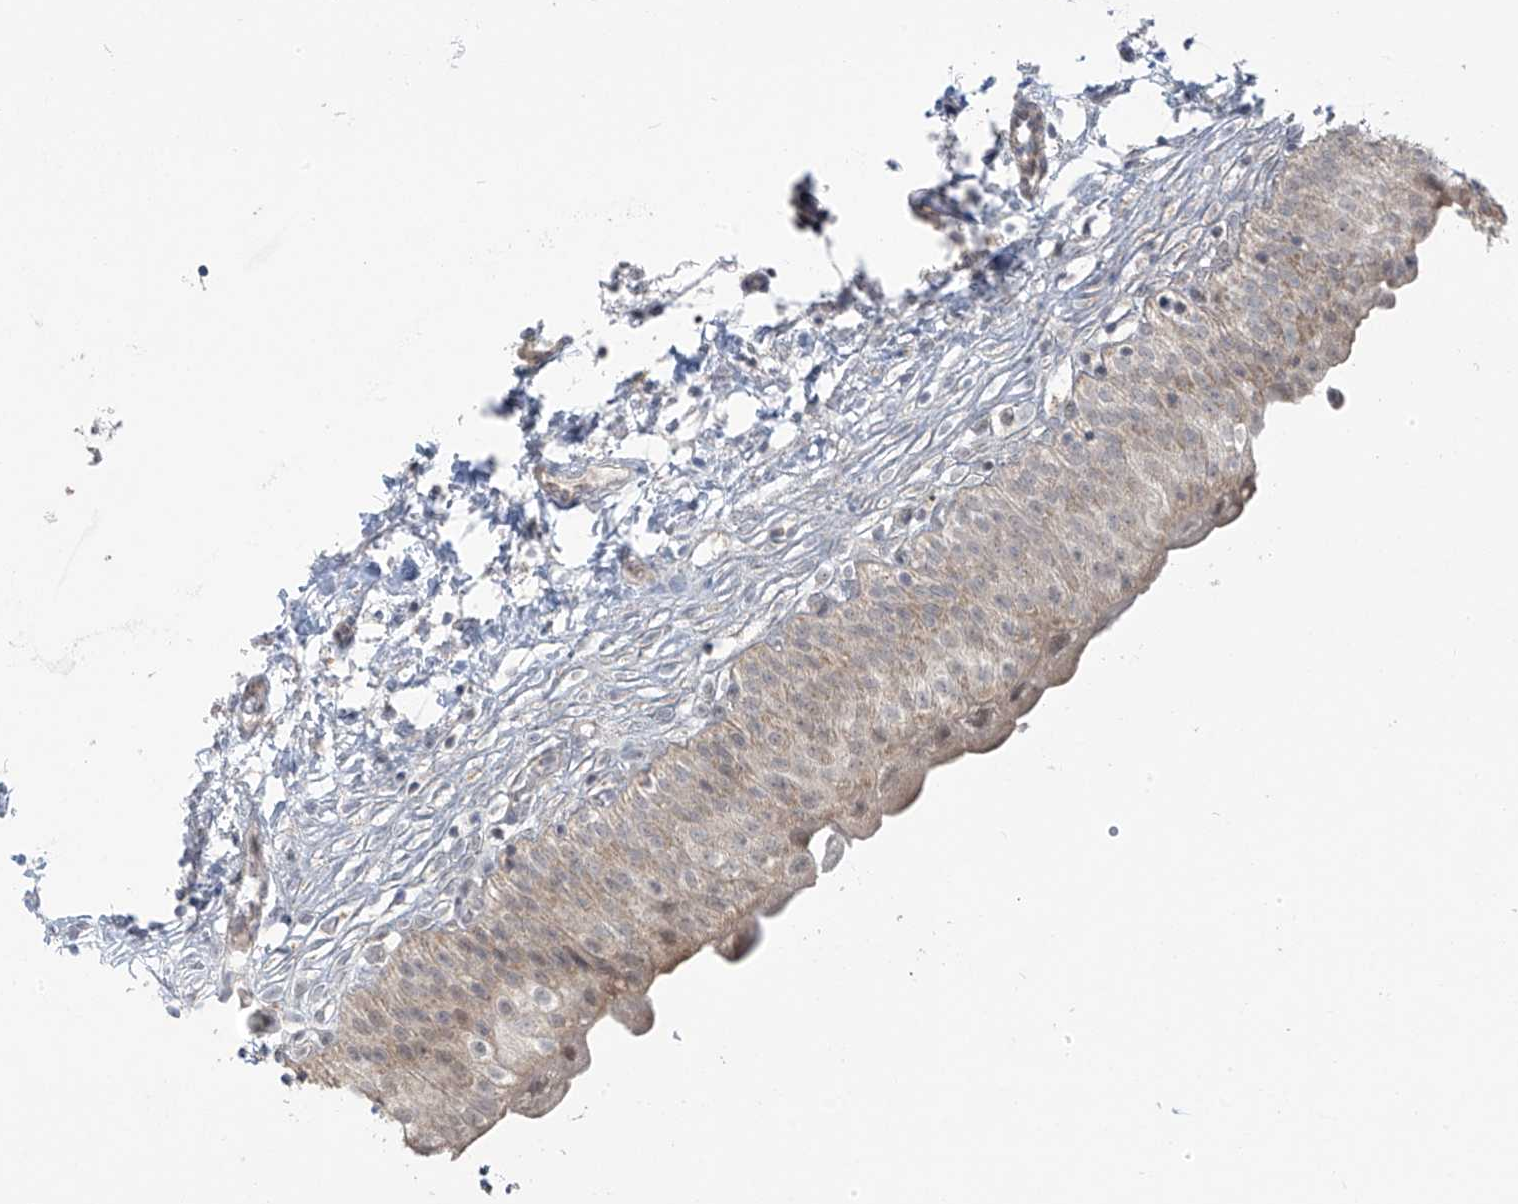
{"staining": {"intensity": "weak", "quantity": "25%-75%", "location": "cytoplasmic/membranous"}, "tissue": "urinary bladder", "cell_type": "Urothelial cells", "image_type": "normal", "snomed": [{"axis": "morphology", "description": "Normal tissue, NOS"}, {"axis": "topography", "description": "Urinary bladder"}], "caption": "Immunohistochemical staining of normal urinary bladder exhibits low levels of weak cytoplasmic/membranous expression in approximately 25%-75% of urothelial cells.", "gene": "HDDC2", "patient": {"sex": "male", "age": 55}}